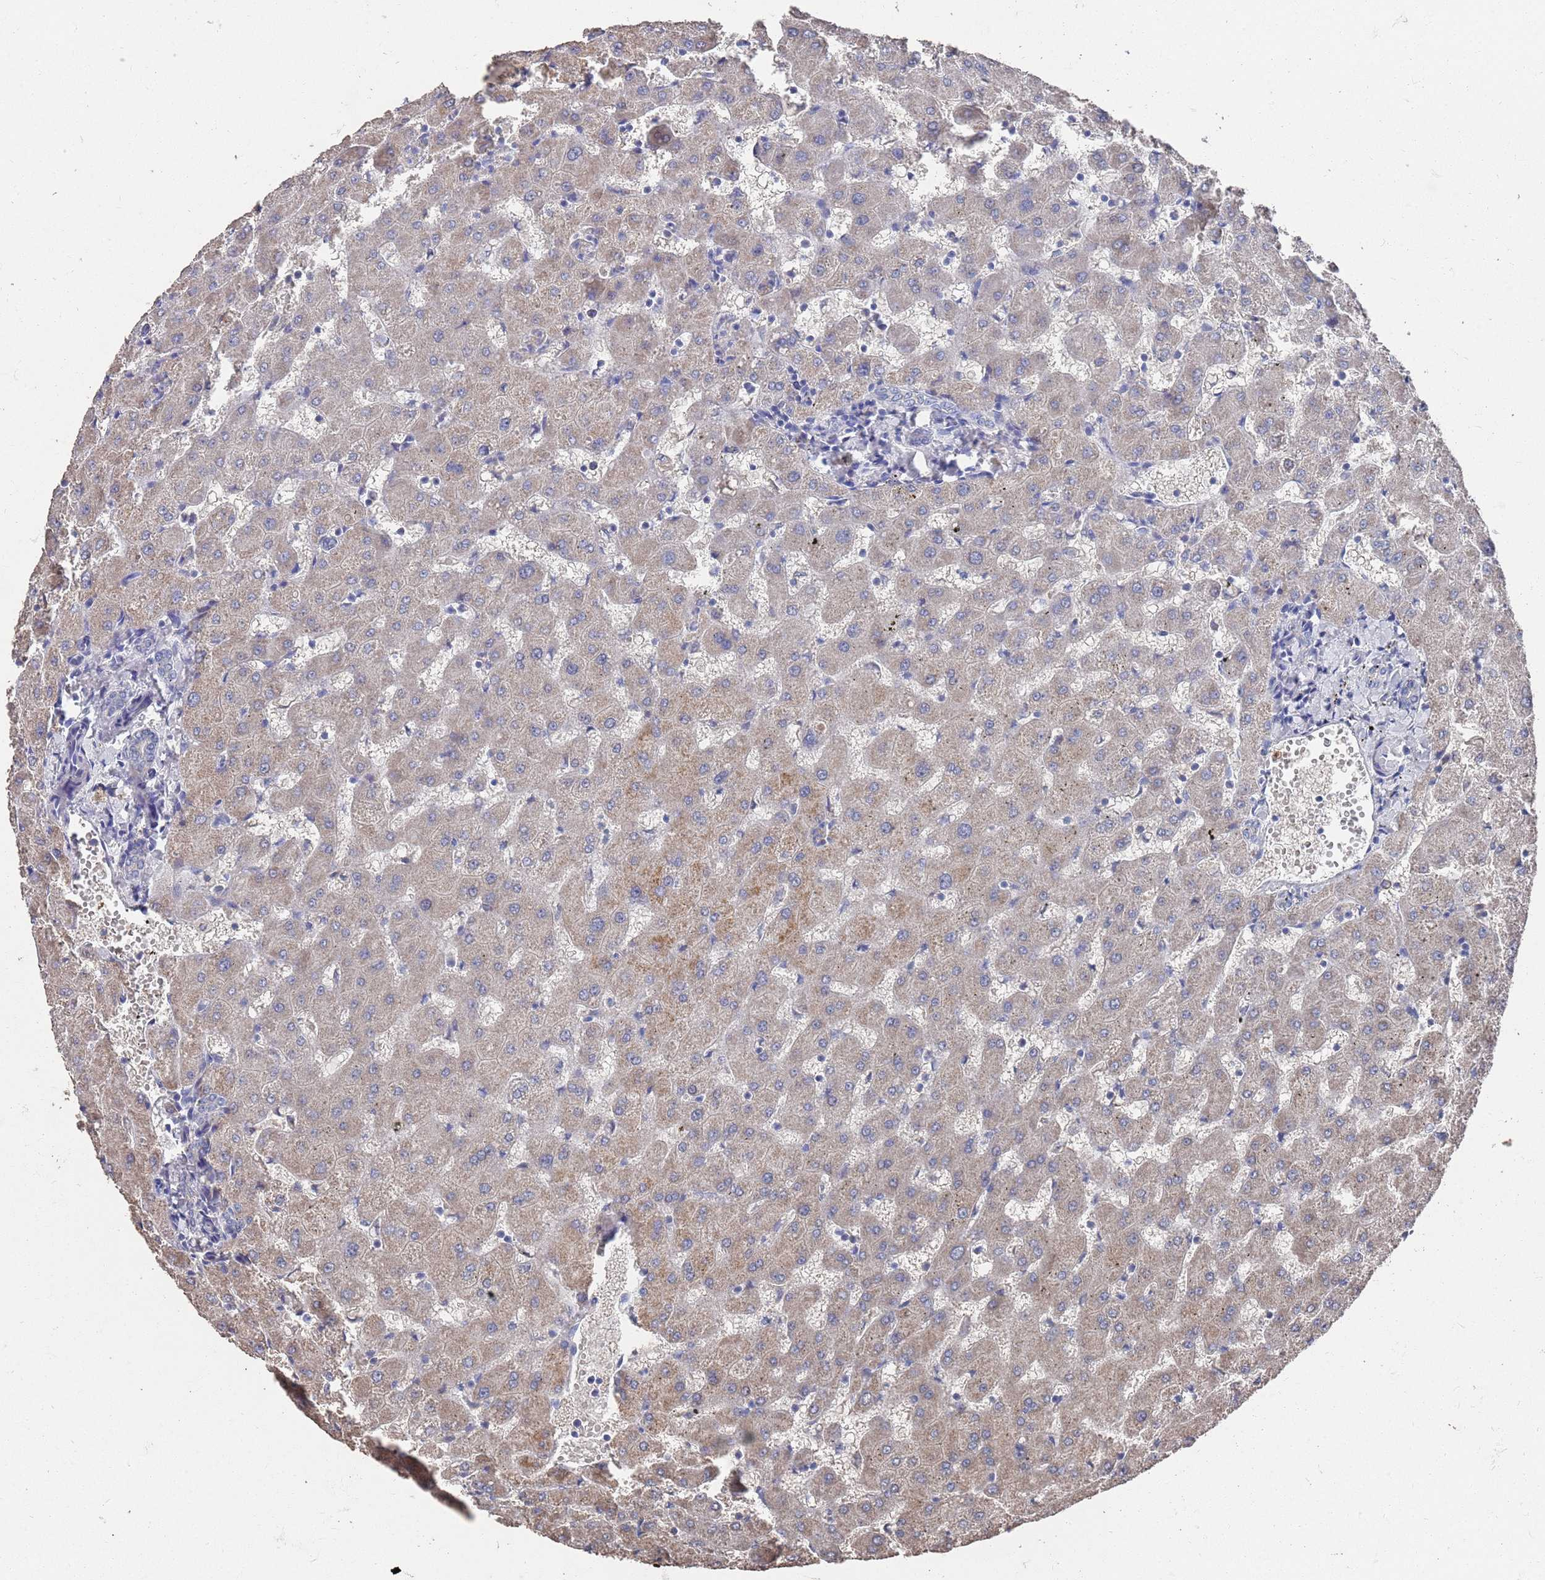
{"staining": {"intensity": "negative", "quantity": "none", "location": "none"}, "tissue": "liver", "cell_type": "Cholangiocytes", "image_type": "normal", "snomed": [{"axis": "morphology", "description": "Normal tissue, NOS"}, {"axis": "topography", "description": "Liver"}], "caption": "Histopathology image shows no significant protein staining in cholangiocytes of benign liver.", "gene": "BTBD18", "patient": {"sex": "female", "age": 63}}